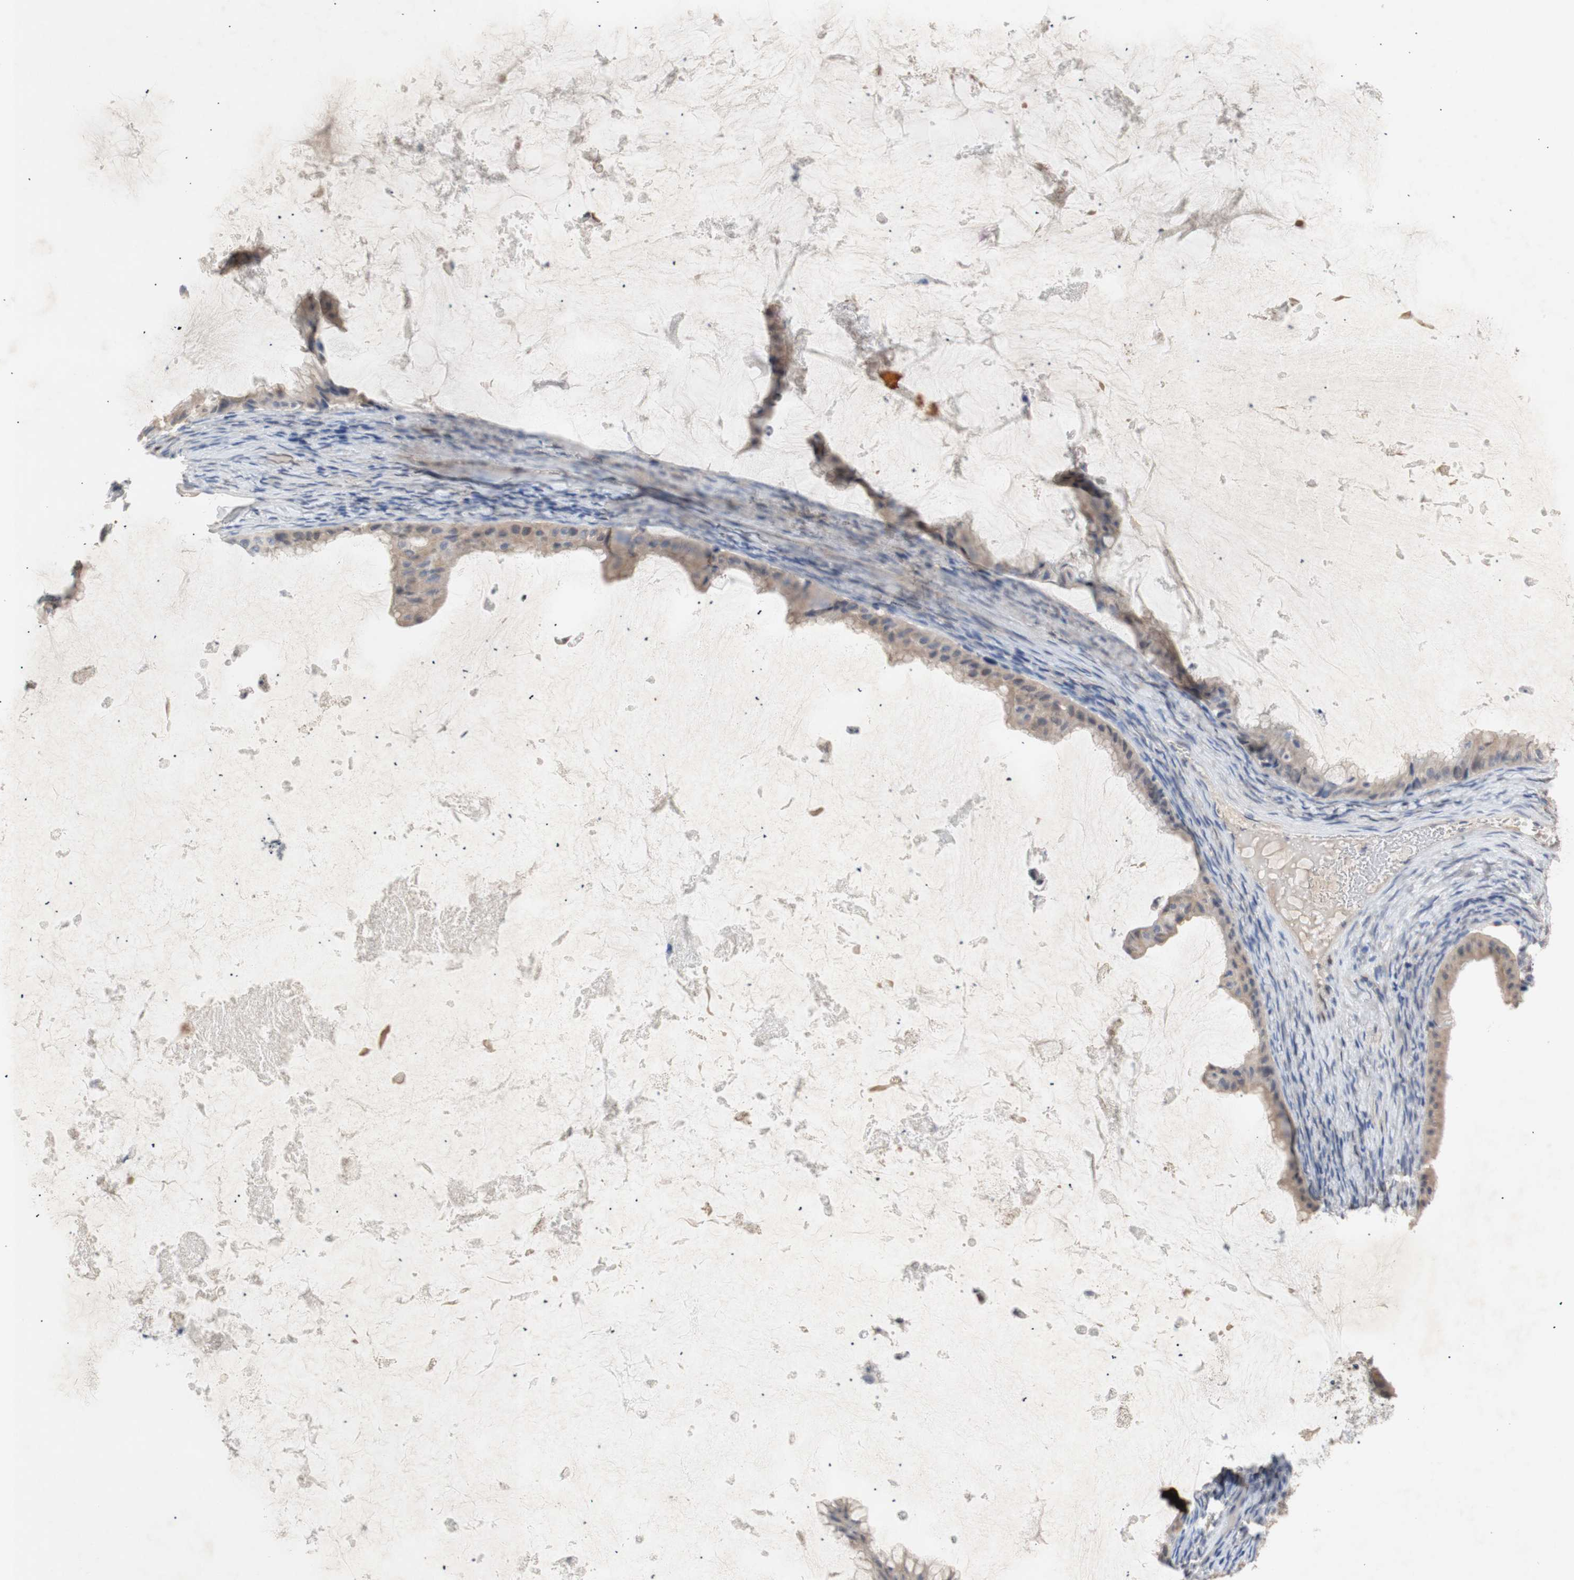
{"staining": {"intensity": "weak", "quantity": ">75%", "location": "cytoplasmic/membranous"}, "tissue": "ovarian cancer", "cell_type": "Tumor cells", "image_type": "cancer", "snomed": [{"axis": "morphology", "description": "Cystadenocarcinoma, mucinous, NOS"}, {"axis": "topography", "description": "Ovary"}], "caption": "IHC histopathology image of ovarian cancer (mucinous cystadenocarcinoma) stained for a protein (brown), which displays low levels of weak cytoplasmic/membranous staining in approximately >75% of tumor cells.", "gene": "FOSB", "patient": {"sex": "female", "age": 61}}